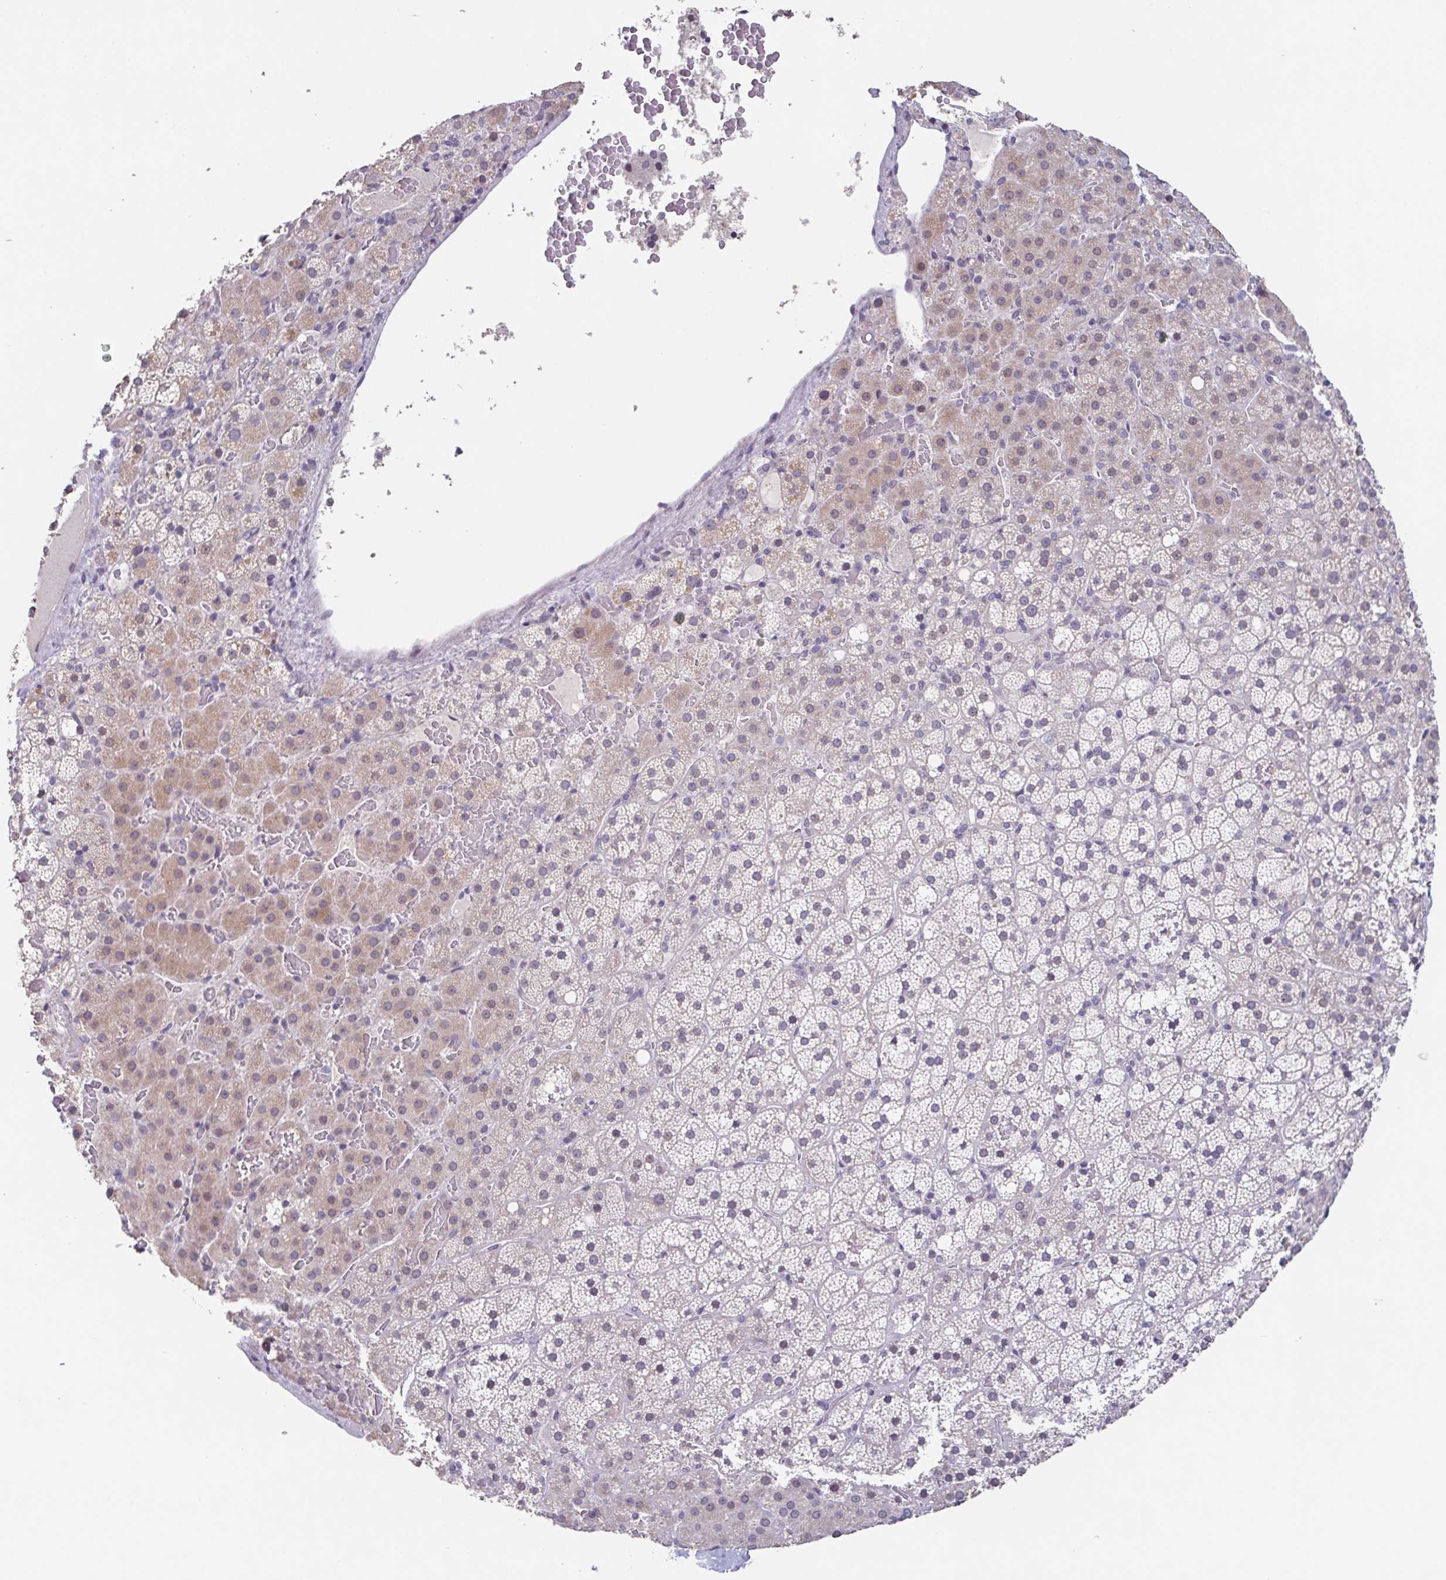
{"staining": {"intensity": "weak", "quantity": "25%-75%", "location": "cytoplasmic/membranous"}, "tissue": "adrenal gland", "cell_type": "Glandular cells", "image_type": "normal", "snomed": [{"axis": "morphology", "description": "Normal tissue, NOS"}, {"axis": "topography", "description": "Adrenal gland"}], "caption": "High-magnification brightfield microscopy of benign adrenal gland stained with DAB (brown) and counterstained with hematoxylin (blue). glandular cells exhibit weak cytoplasmic/membranous positivity is seen in about25%-75% of cells.", "gene": "GHRL", "patient": {"sex": "male", "age": 53}}